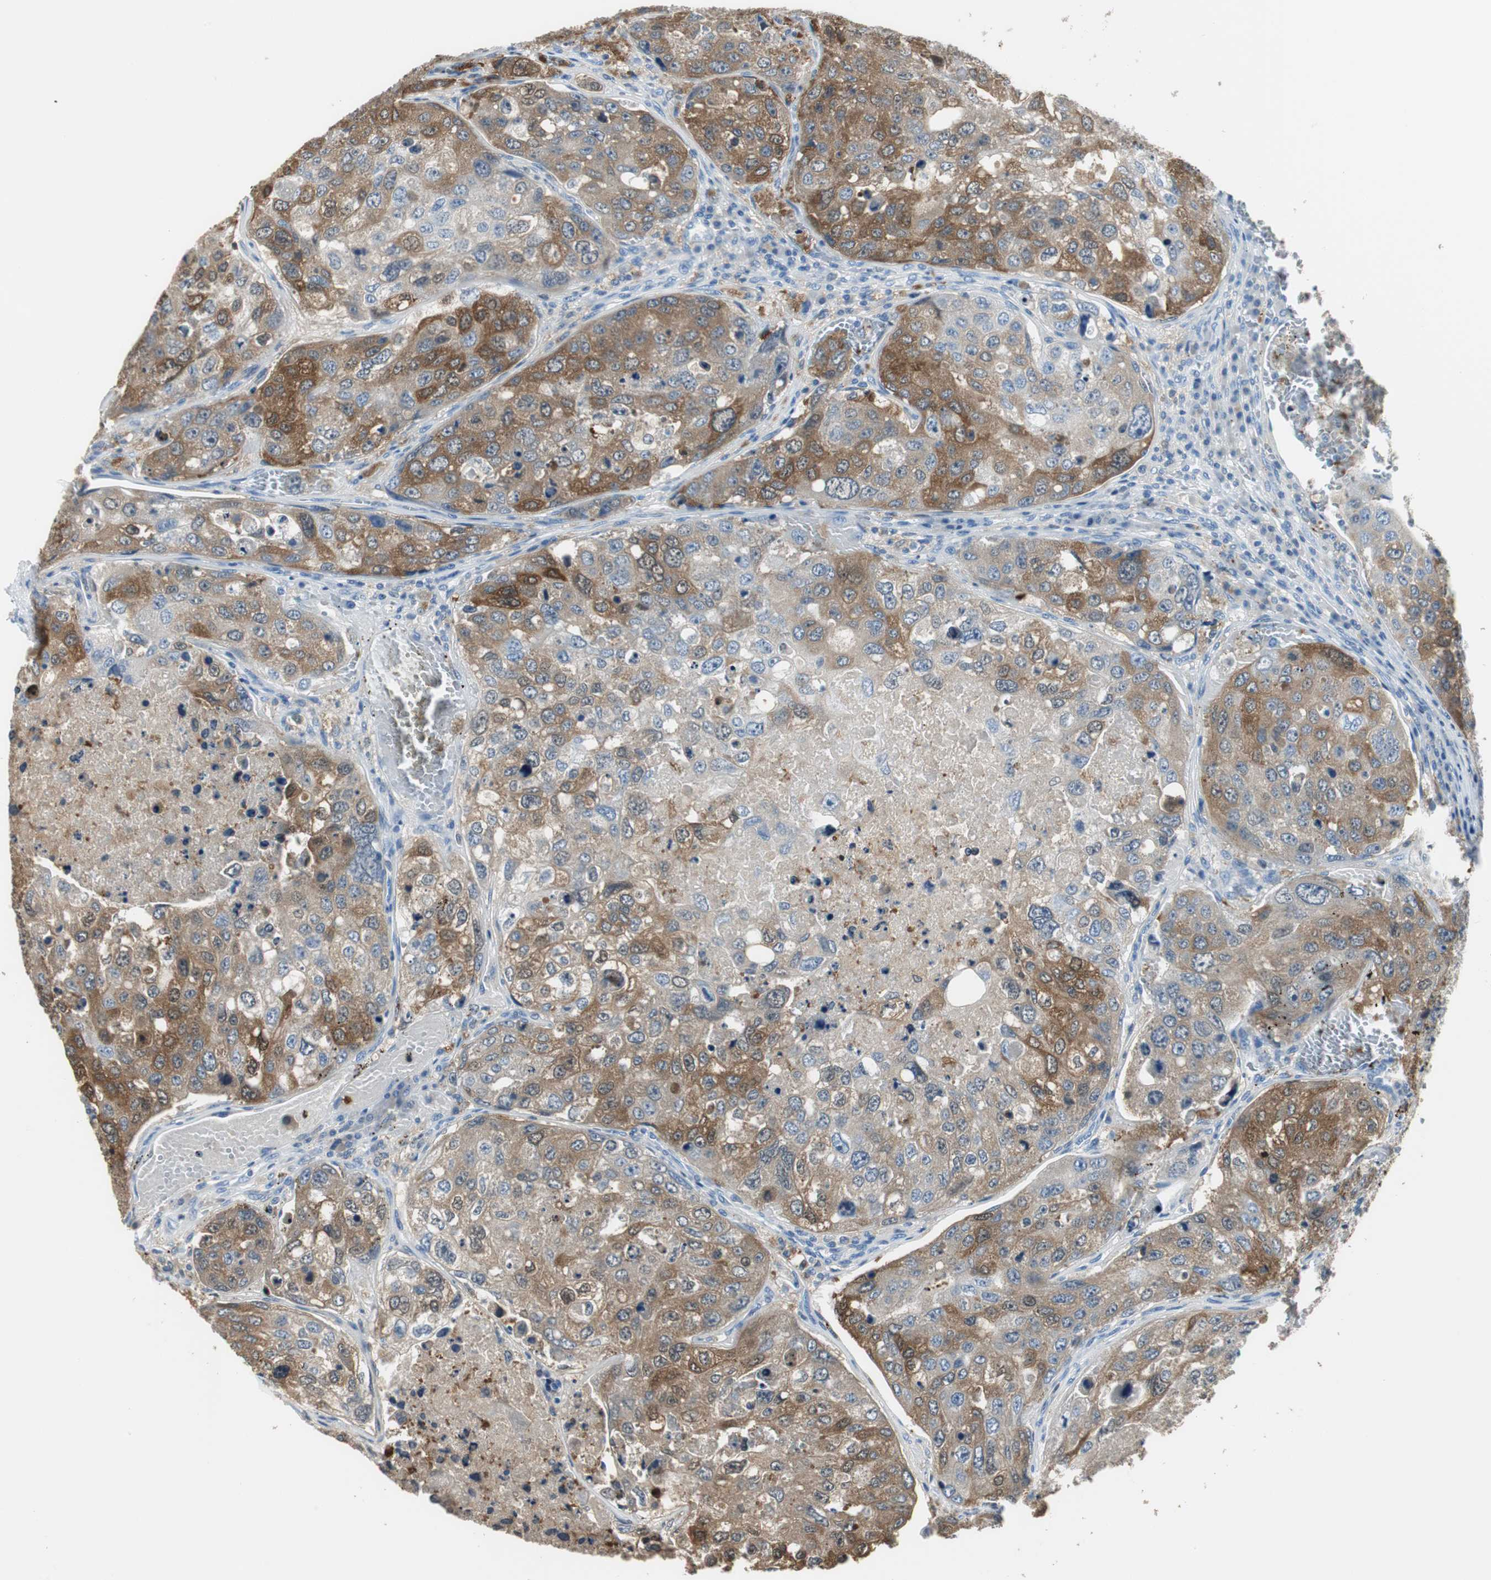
{"staining": {"intensity": "strong", "quantity": ">75%", "location": "cytoplasmic/membranous"}, "tissue": "urothelial cancer", "cell_type": "Tumor cells", "image_type": "cancer", "snomed": [{"axis": "morphology", "description": "Urothelial carcinoma, High grade"}, {"axis": "topography", "description": "Lymph node"}, {"axis": "topography", "description": "Urinary bladder"}], "caption": "Strong cytoplasmic/membranous expression is identified in approximately >75% of tumor cells in urothelial cancer.", "gene": "FBP1", "patient": {"sex": "male", "age": 51}}